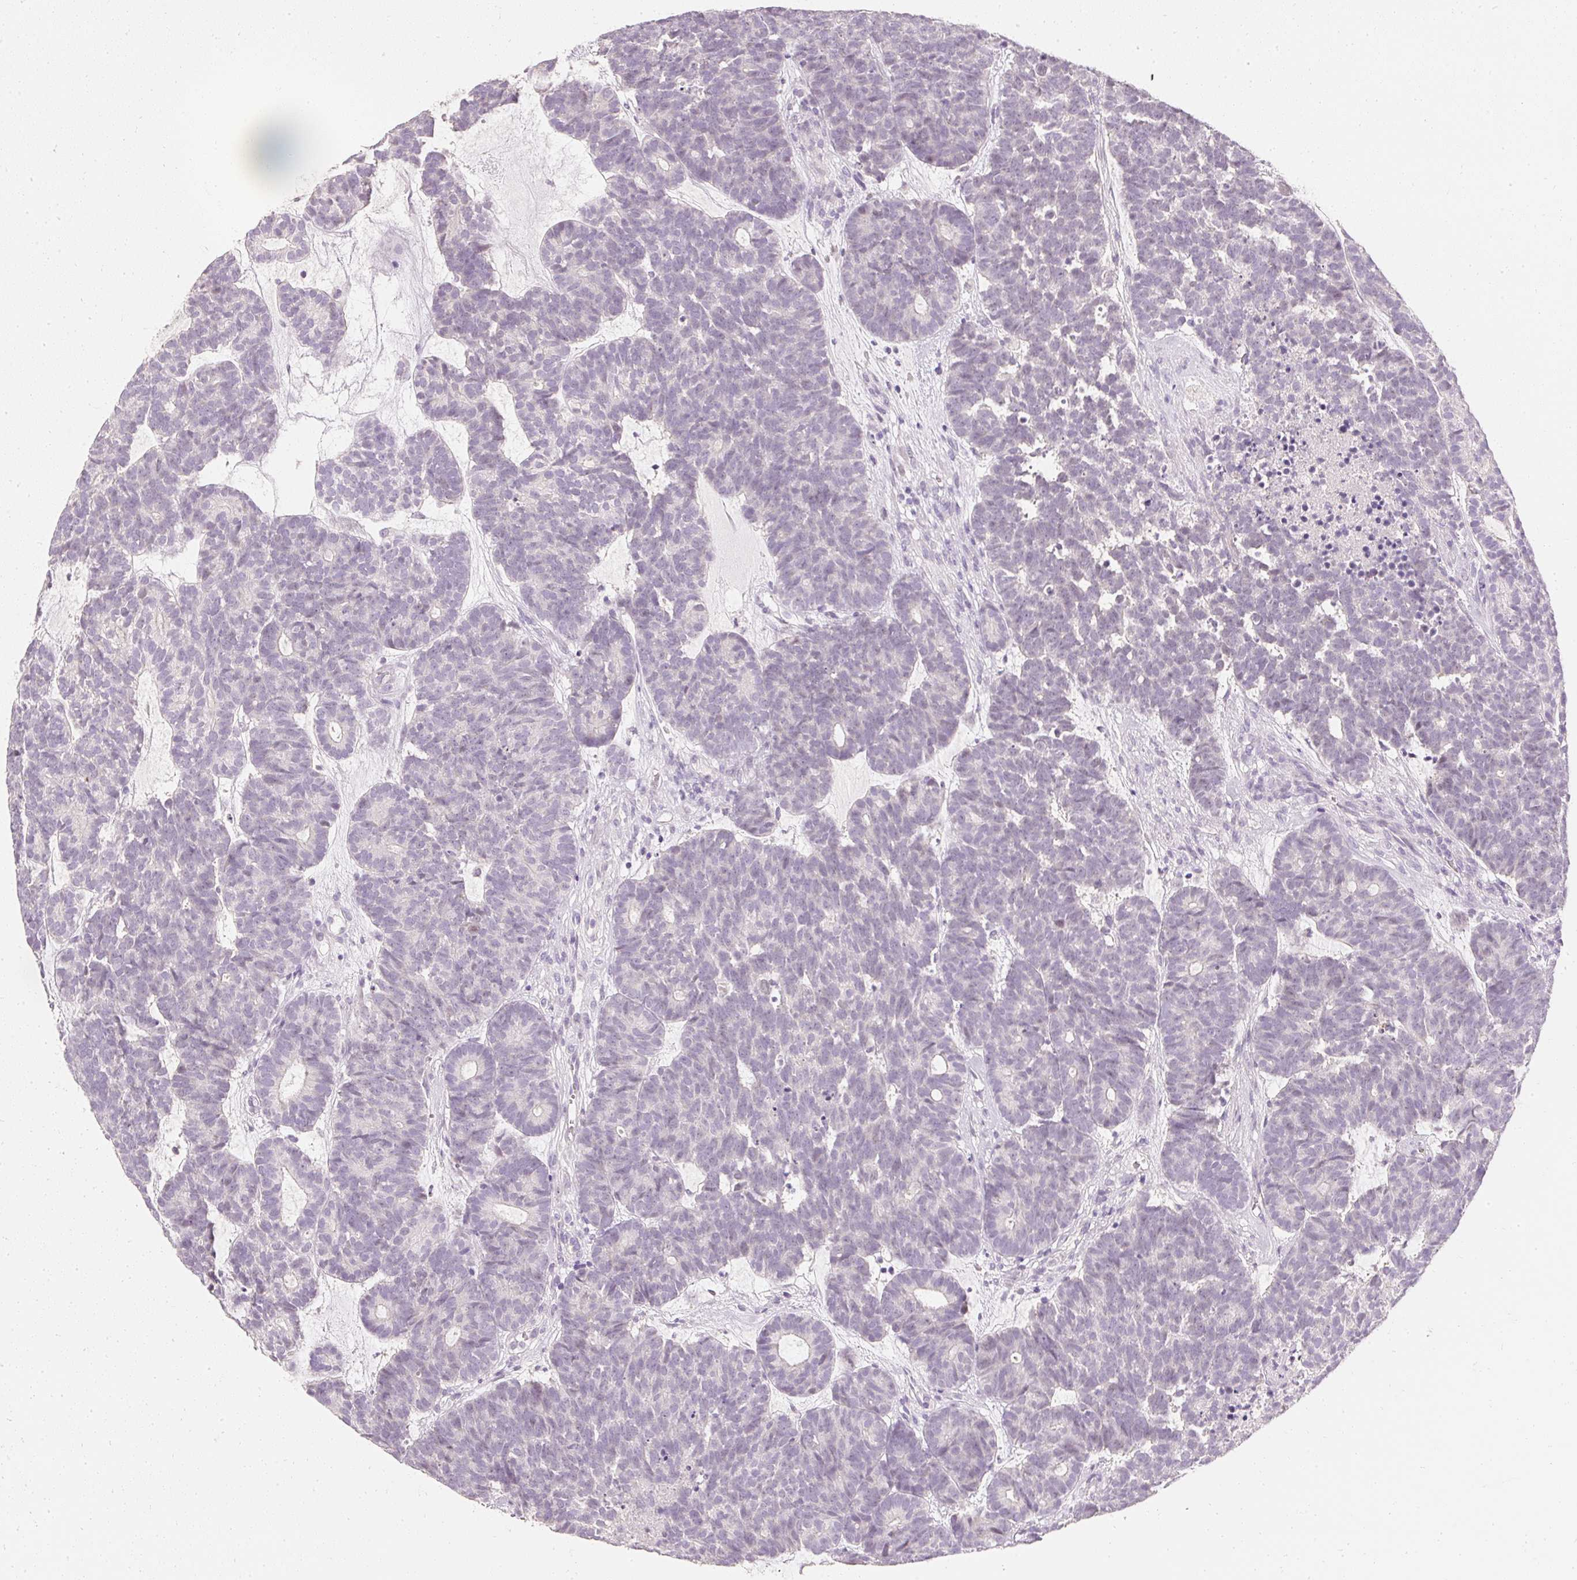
{"staining": {"intensity": "negative", "quantity": "none", "location": "none"}, "tissue": "head and neck cancer", "cell_type": "Tumor cells", "image_type": "cancer", "snomed": [{"axis": "morphology", "description": "Adenocarcinoma, NOS"}, {"axis": "topography", "description": "Head-Neck"}], "caption": "Protein analysis of head and neck cancer reveals no significant positivity in tumor cells.", "gene": "ELAVL3", "patient": {"sex": "female", "age": 81}}